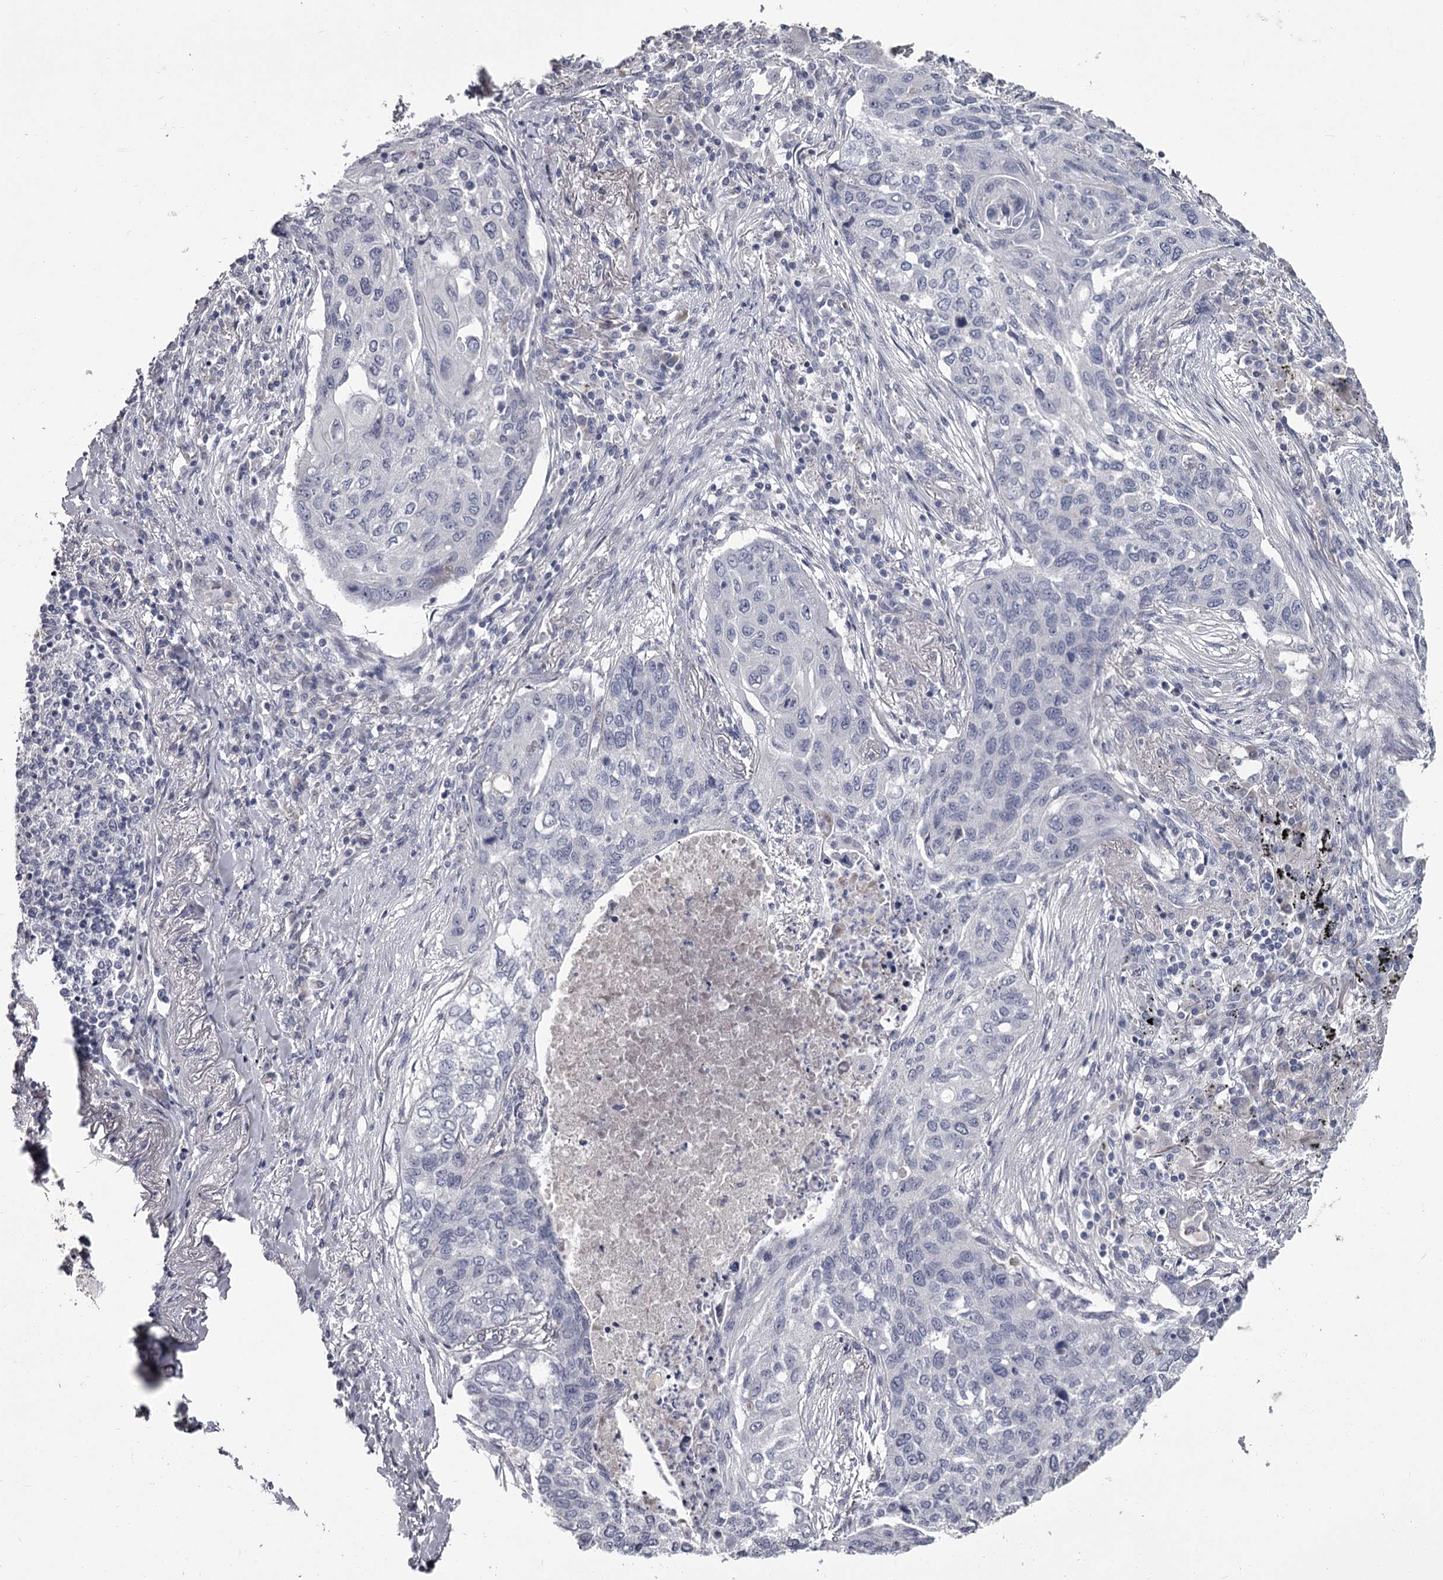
{"staining": {"intensity": "negative", "quantity": "none", "location": "none"}, "tissue": "lung cancer", "cell_type": "Tumor cells", "image_type": "cancer", "snomed": [{"axis": "morphology", "description": "Squamous cell carcinoma, NOS"}, {"axis": "topography", "description": "Lung"}], "caption": "Immunohistochemical staining of squamous cell carcinoma (lung) exhibits no significant positivity in tumor cells.", "gene": "DAO", "patient": {"sex": "female", "age": 63}}